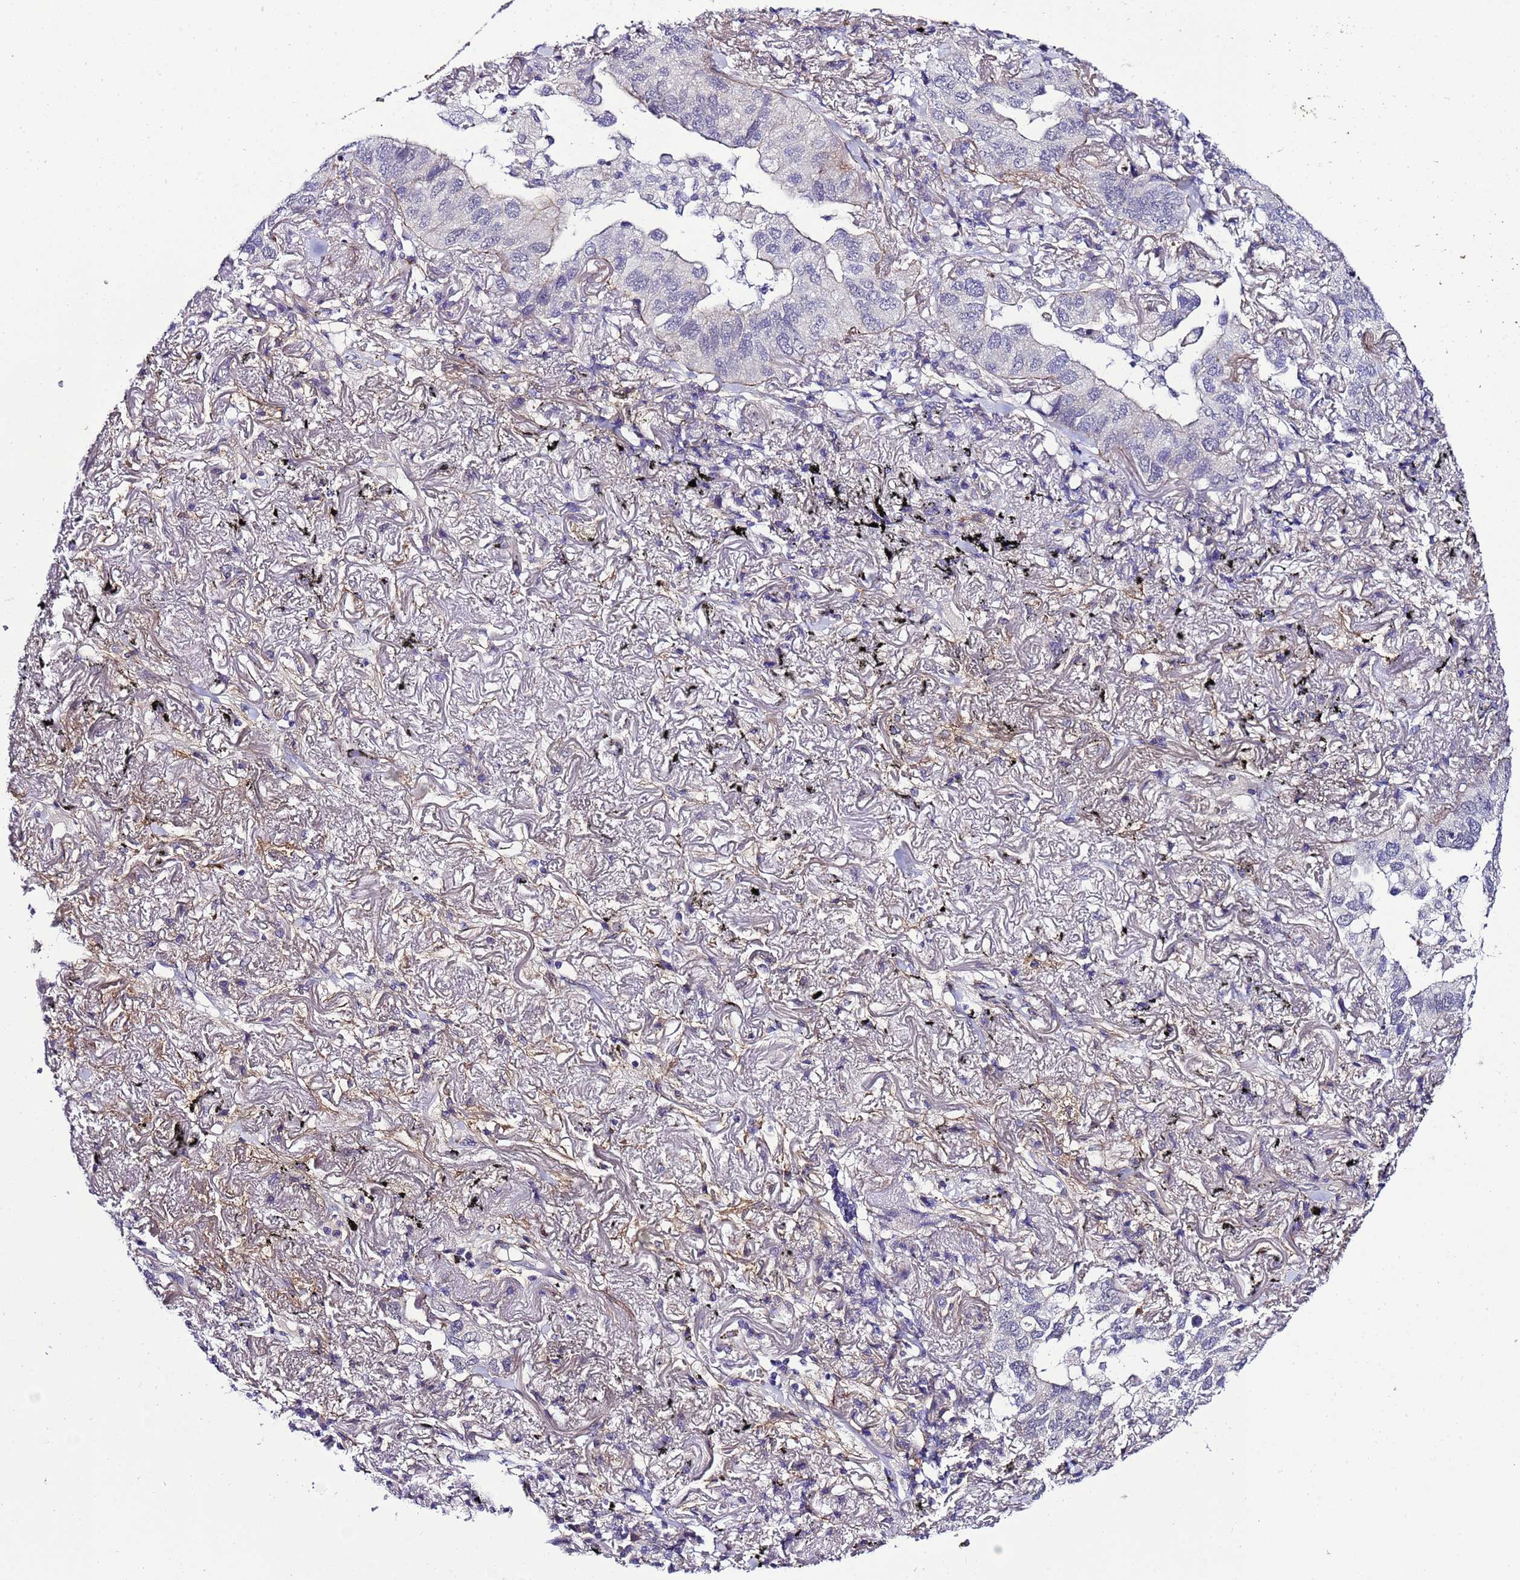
{"staining": {"intensity": "negative", "quantity": "none", "location": "none"}, "tissue": "lung cancer", "cell_type": "Tumor cells", "image_type": "cancer", "snomed": [{"axis": "morphology", "description": "Adenocarcinoma, NOS"}, {"axis": "topography", "description": "Lung"}], "caption": "A high-resolution micrograph shows immunohistochemistry staining of lung cancer, which demonstrates no significant positivity in tumor cells.", "gene": "GZF1", "patient": {"sex": "male", "age": 65}}